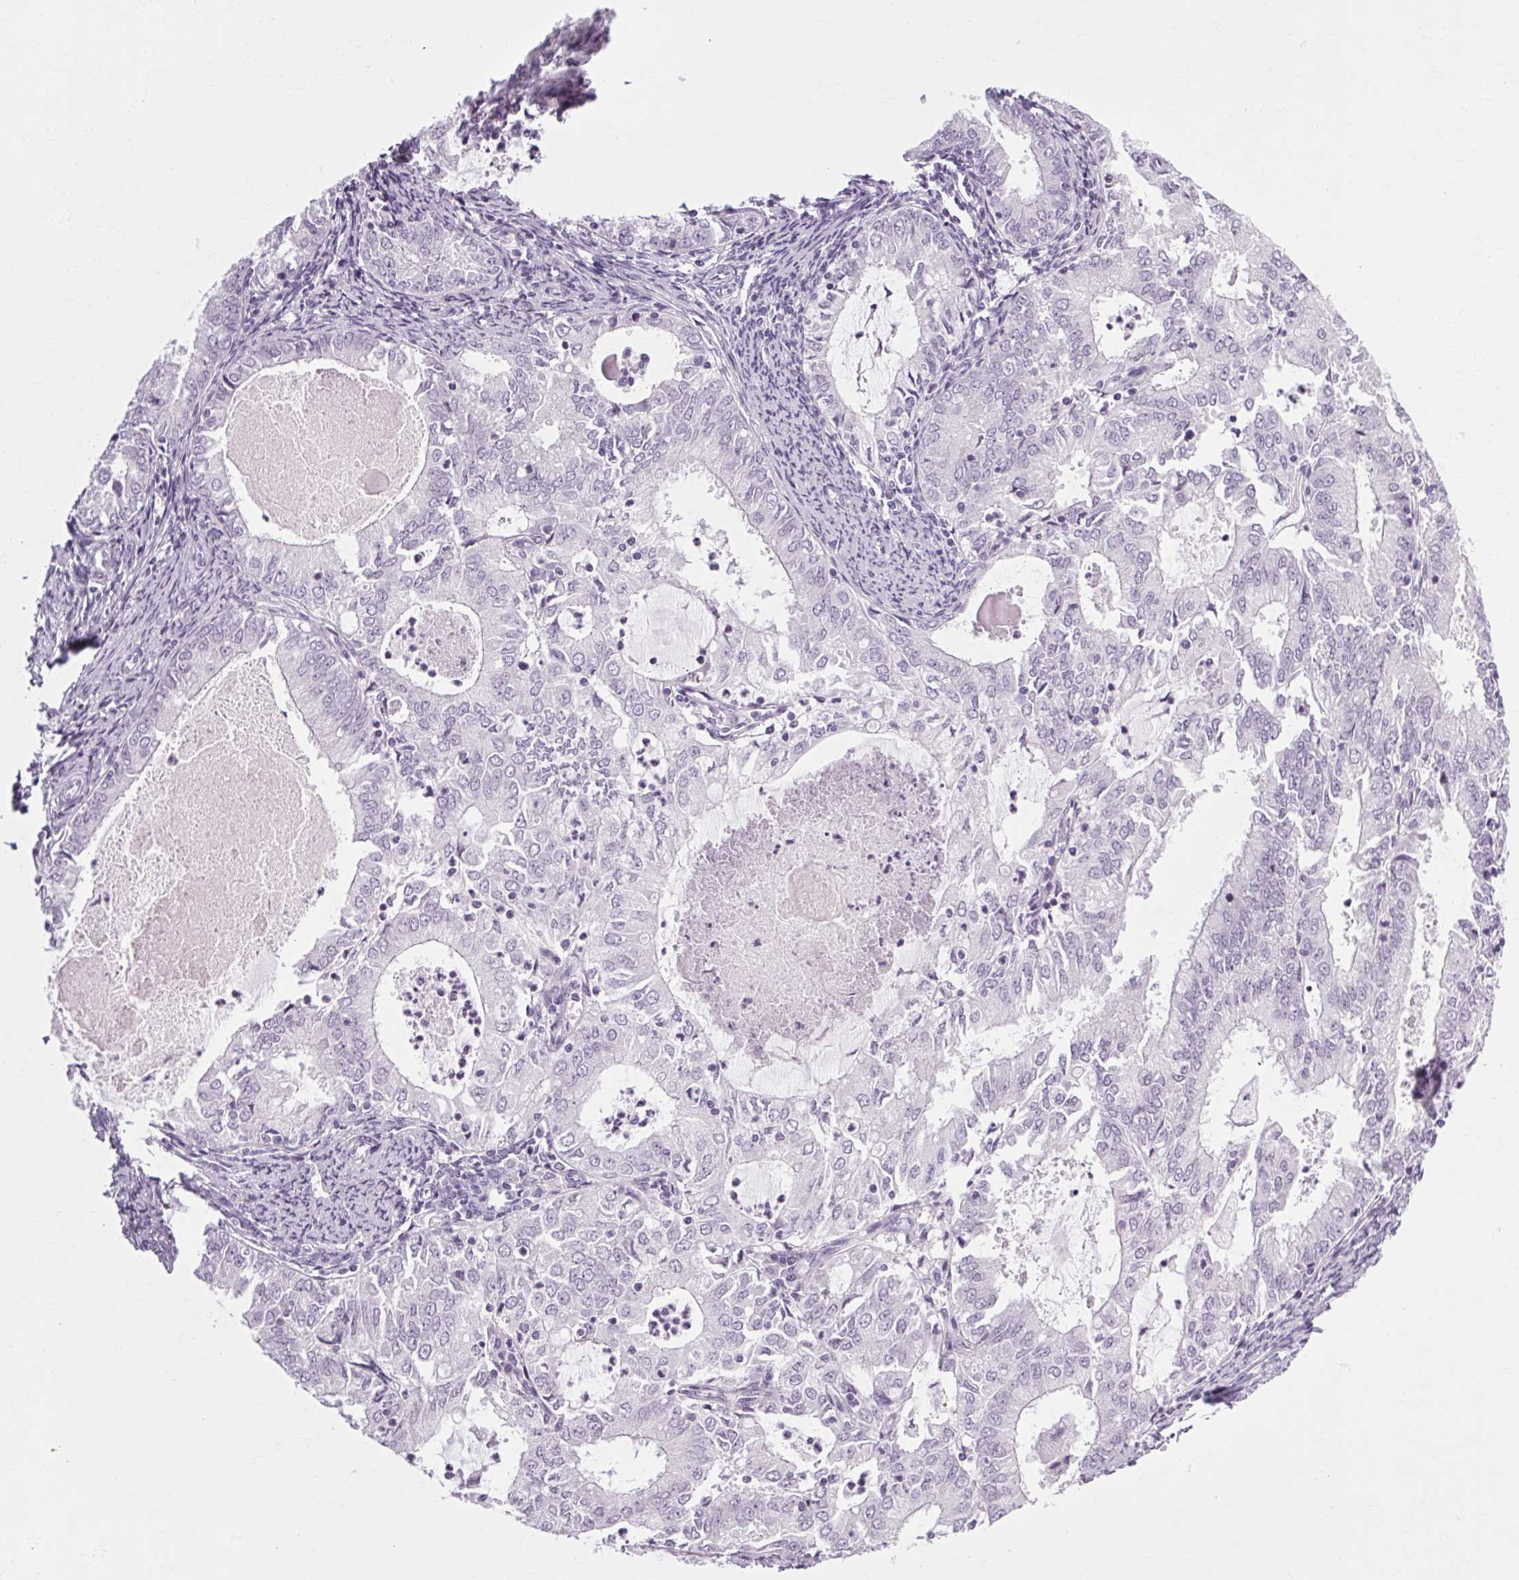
{"staining": {"intensity": "negative", "quantity": "none", "location": "none"}, "tissue": "endometrial cancer", "cell_type": "Tumor cells", "image_type": "cancer", "snomed": [{"axis": "morphology", "description": "Adenocarcinoma, NOS"}, {"axis": "topography", "description": "Endometrium"}], "caption": "Tumor cells show no significant protein positivity in endometrial cancer (adenocarcinoma). The staining was performed using DAB (3,3'-diaminobenzidine) to visualize the protein expression in brown, while the nuclei were stained in blue with hematoxylin (Magnification: 20x).", "gene": "POMC", "patient": {"sex": "female", "age": 57}}